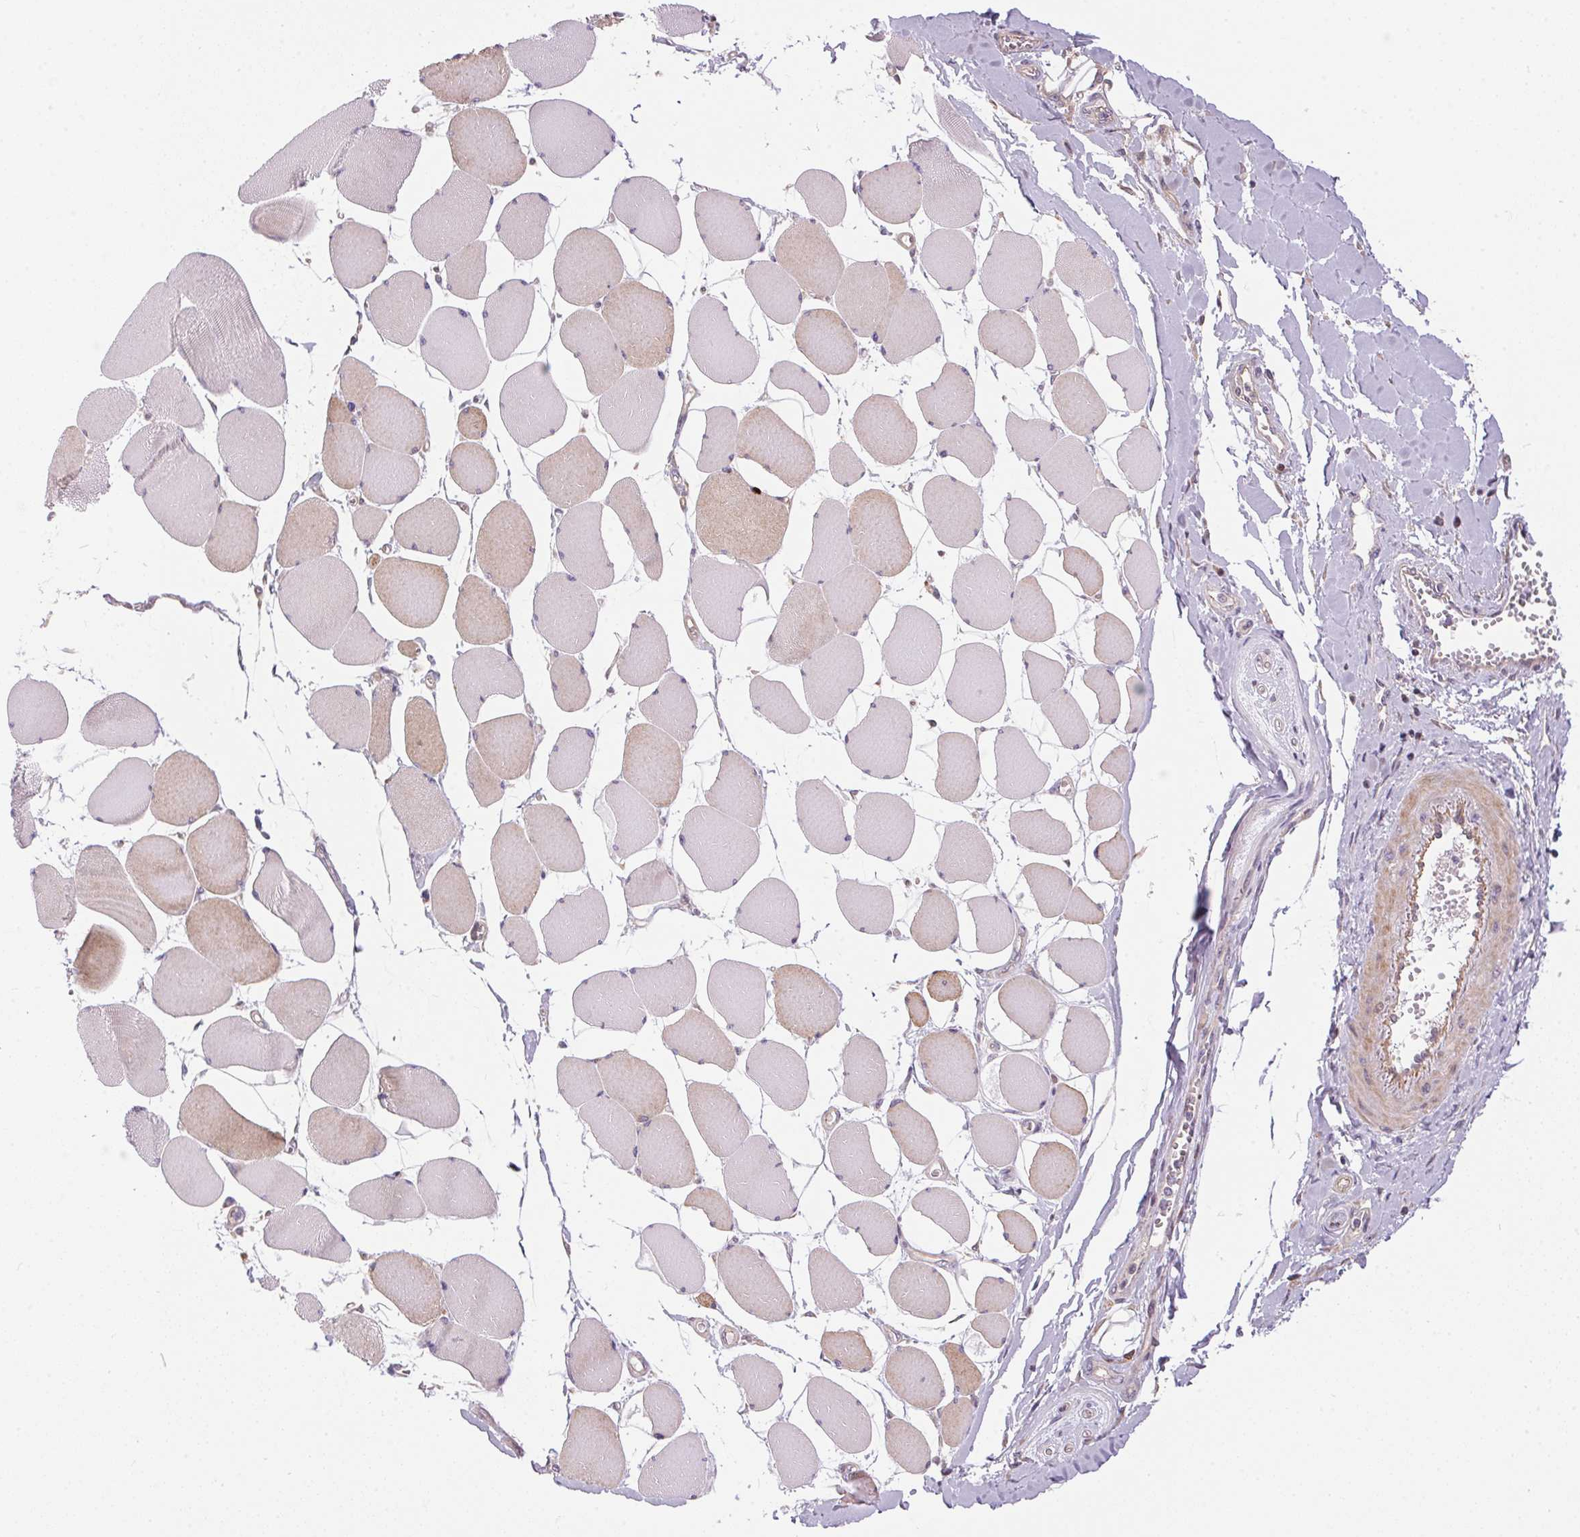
{"staining": {"intensity": "moderate", "quantity": "25%-75%", "location": "cytoplasmic/membranous"}, "tissue": "skeletal muscle", "cell_type": "Myocytes", "image_type": "normal", "snomed": [{"axis": "morphology", "description": "Normal tissue, NOS"}, {"axis": "topography", "description": "Skeletal muscle"}], "caption": "Moderate cytoplasmic/membranous protein expression is appreciated in about 25%-75% of myocytes in skeletal muscle.", "gene": "UNC13B", "patient": {"sex": "female", "age": 75}}